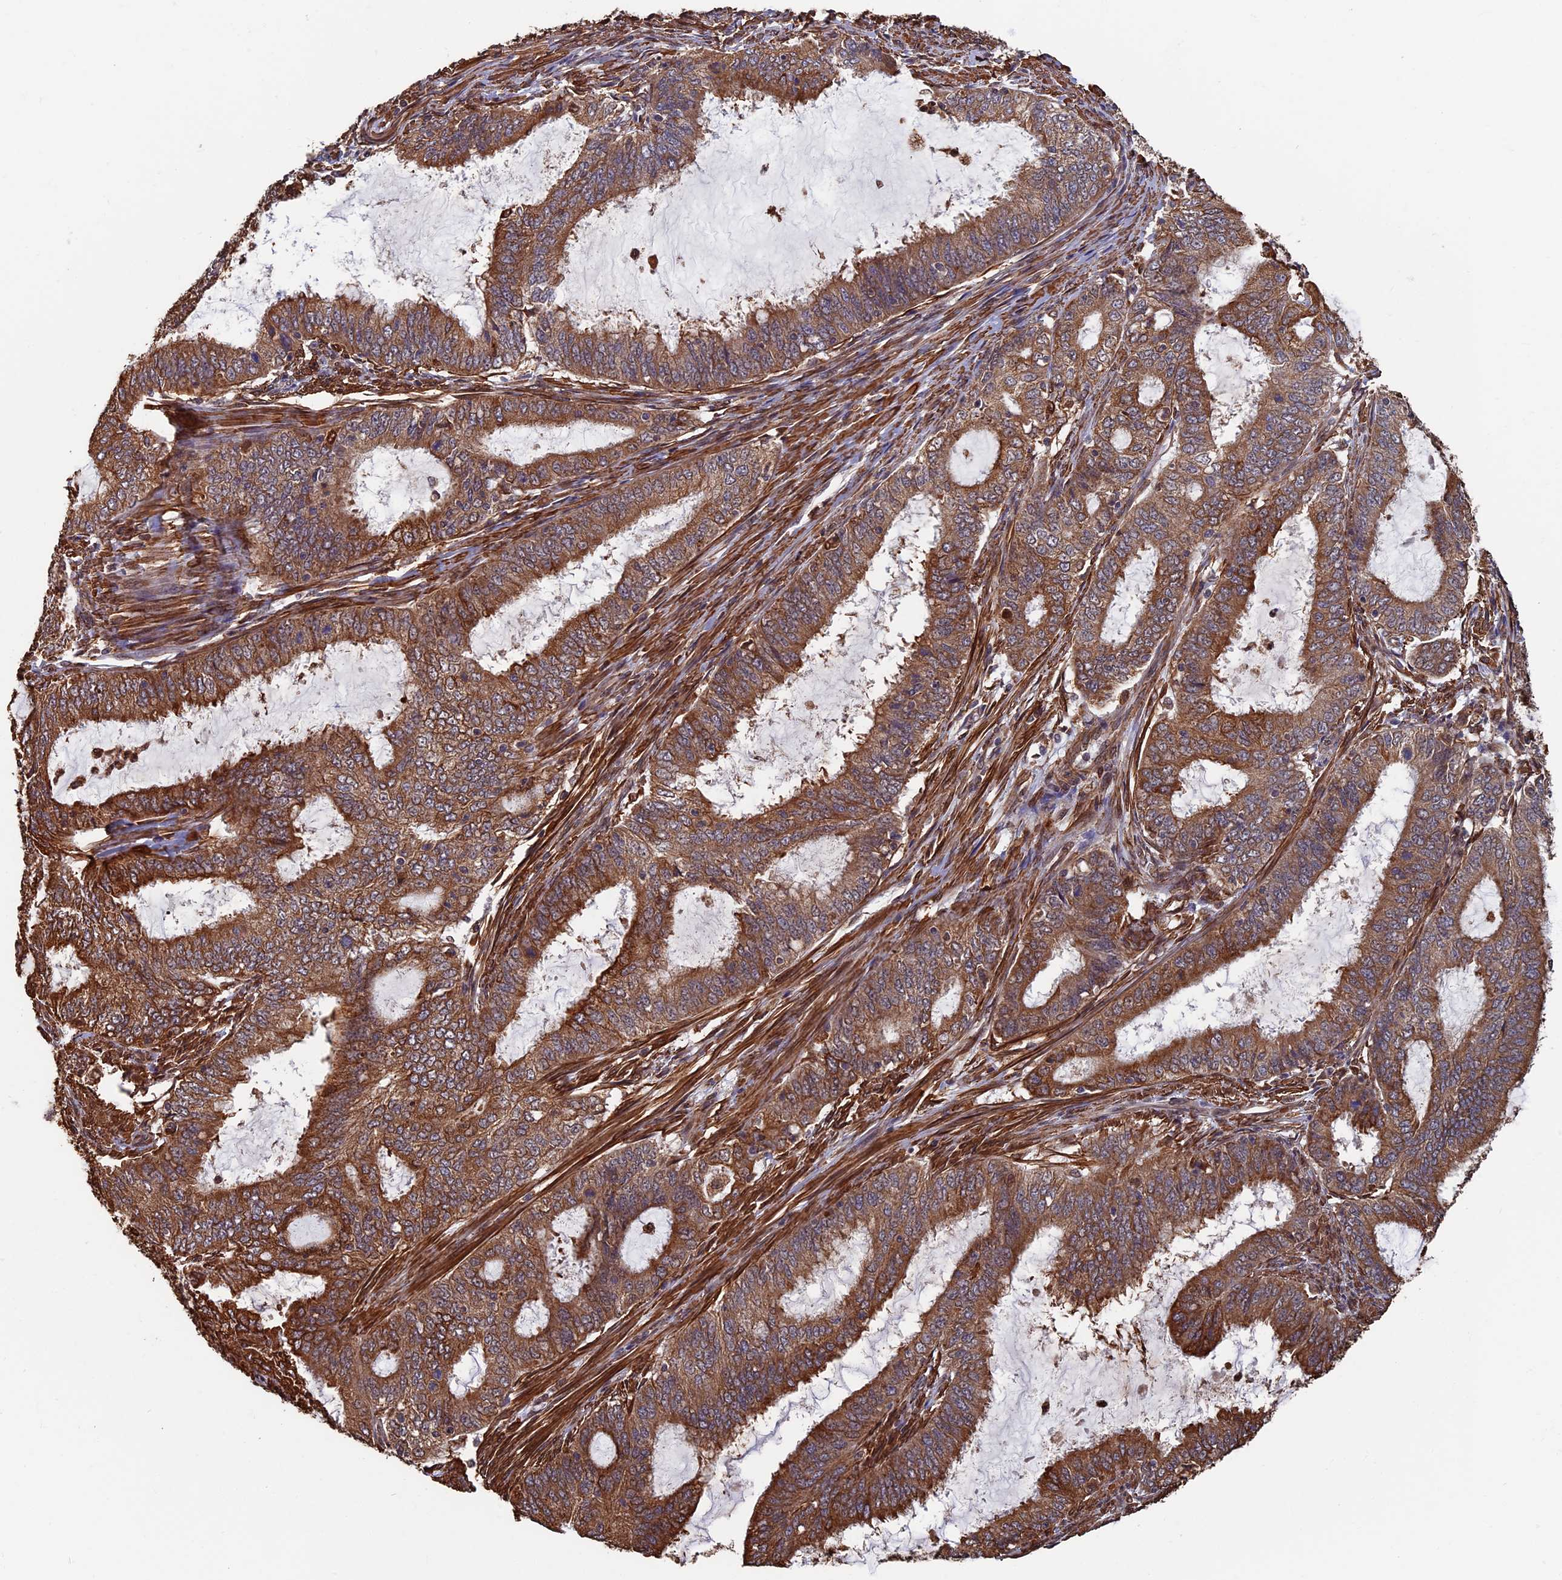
{"staining": {"intensity": "moderate", "quantity": ">75%", "location": "cytoplasmic/membranous"}, "tissue": "endometrial cancer", "cell_type": "Tumor cells", "image_type": "cancer", "snomed": [{"axis": "morphology", "description": "Adenocarcinoma, NOS"}, {"axis": "topography", "description": "Endometrium"}], "caption": "This image displays immunohistochemistry (IHC) staining of human endometrial cancer (adenocarcinoma), with medium moderate cytoplasmic/membranous staining in about >75% of tumor cells.", "gene": "CTDP1", "patient": {"sex": "female", "age": 51}}